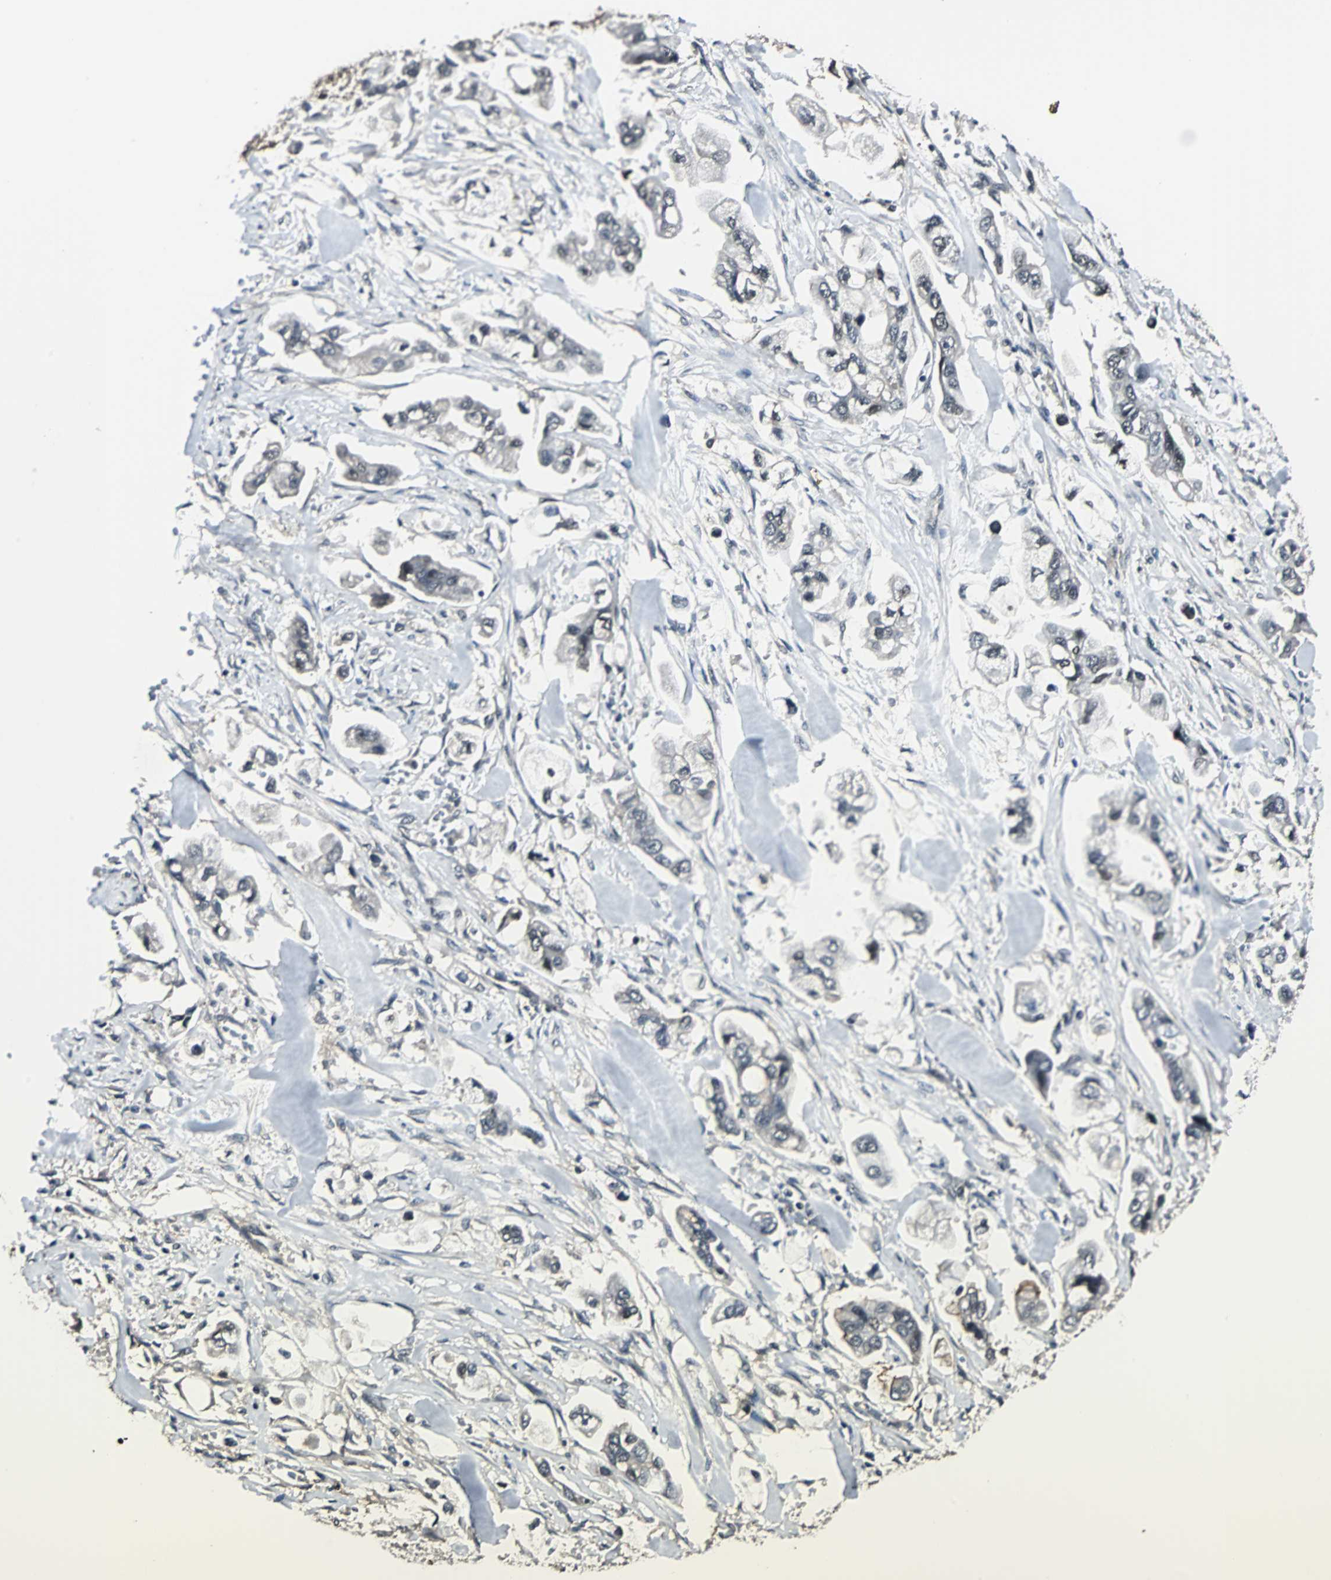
{"staining": {"intensity": "negative", "quantity": "none", "location": "none"}, "tissue": "stomach cancer", "cell_type": "Tumor cells", "image_type": "cancer", "snomed": [{"axis": "morphology", "description": "Adenocarcinoma, NOS"}, {"axis": "topography", "description": "Stomach"}], "caption": "Immunohistochemistry image of human stomach adenocarcinoma stained for a protein (brown), which reveals no positivity in tumor cells.", "gene": "MKX", "patient": {"sex": "male", "age": 62}}